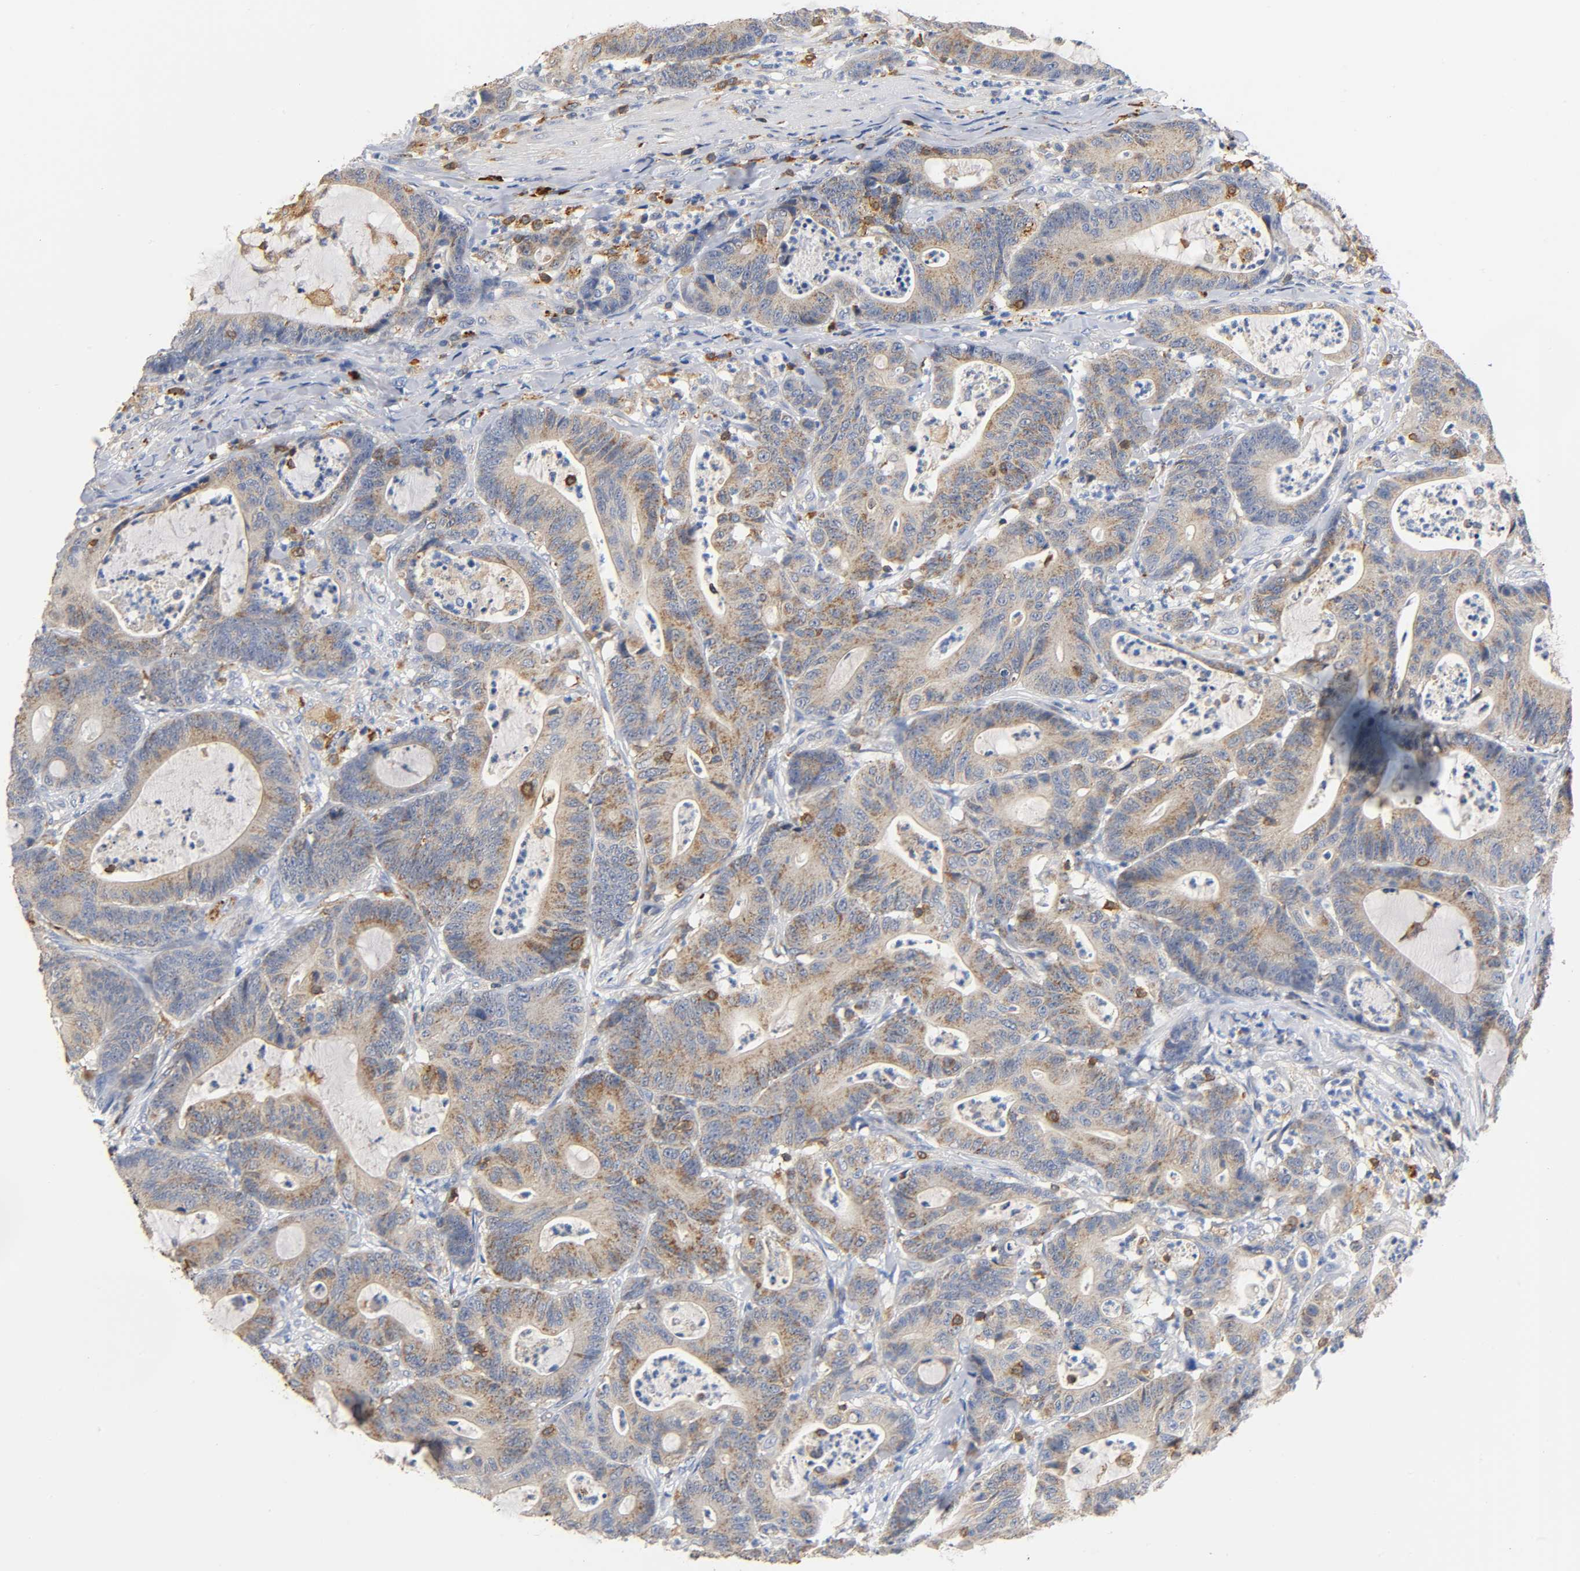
{"staining": {"intensity": "weak", "quantity": ">75%", "location": "cytoplasmic/membranous"}, "tissue": "colorectal cancer", "cell_type": "Tumor cells", "image_type": "cancer", "snomed": [{"axis": "morphology", "description": "Adenocarcinoma, NOS"}, {"axis": "topography", "description": "Colon"}], "caption": "Immunohistochemical staining of human adenocarcinoma (colorectal) exhibits low levels of weak cytoplasmic/membranous expression in approximately >75% of tumor cells.", "gene": "UCKL1", "patient": {"sex": "female", "age": 84}}